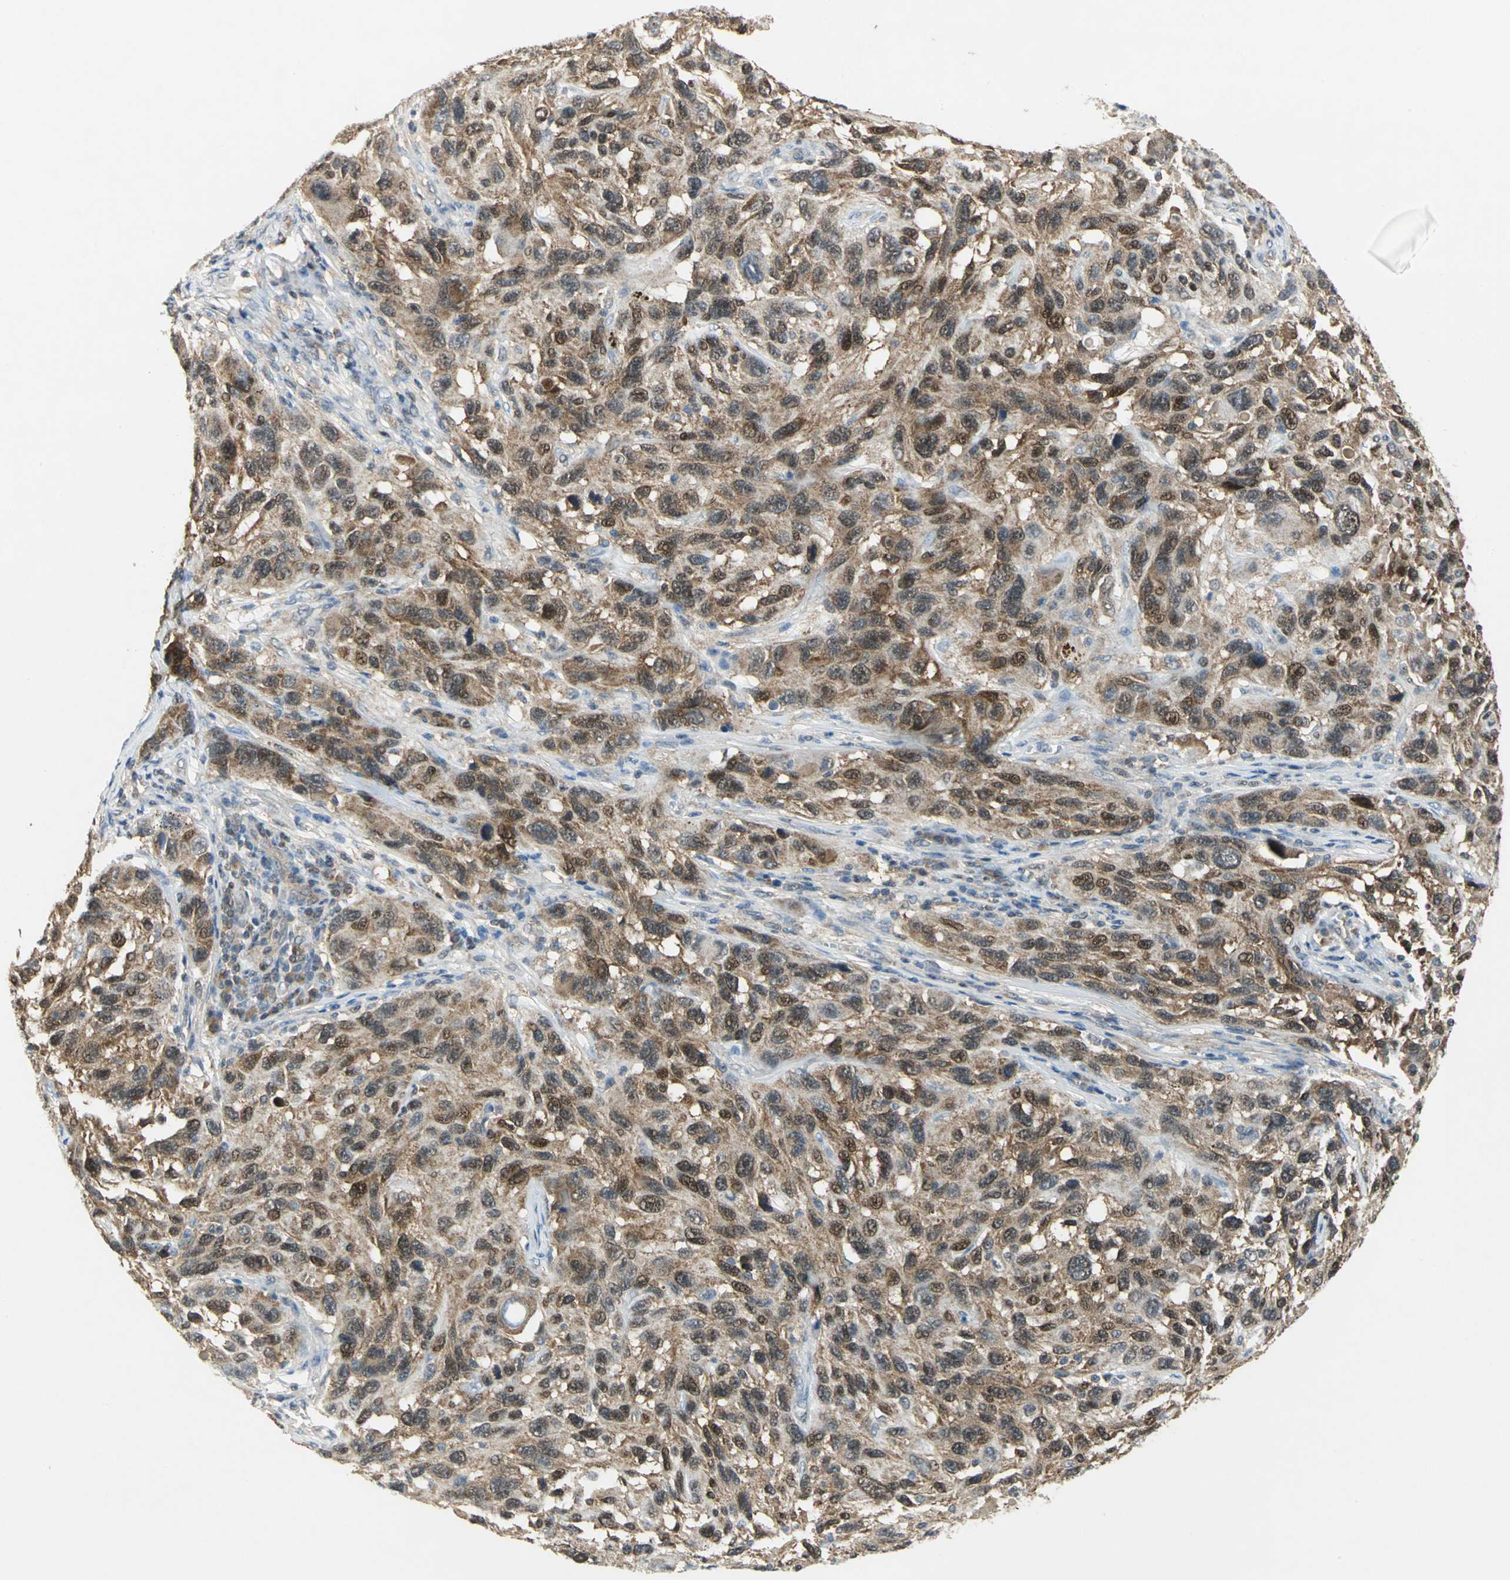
{"staining": {"intensity": "strong", "quantity": ">75%", "location": "cytoplasmic/membranous,nuclear"}, "tissue": "melanoma", "cell_type": "Tumor cells", "image_type": "cancer", "snomed": [{"axis": "morphology", "description": "Malignant melanoma, NOS"}, {"axis": "topography", "description": "Skin"}], "caption": "Human malignant melanoma stained with a brown dye reveals strong cytoplasmic/membranous and nuclear positive staining in approximately >75% of tumor cells.", "gene": "PPIA", "patient": {"sex": "male", "age": 53}}